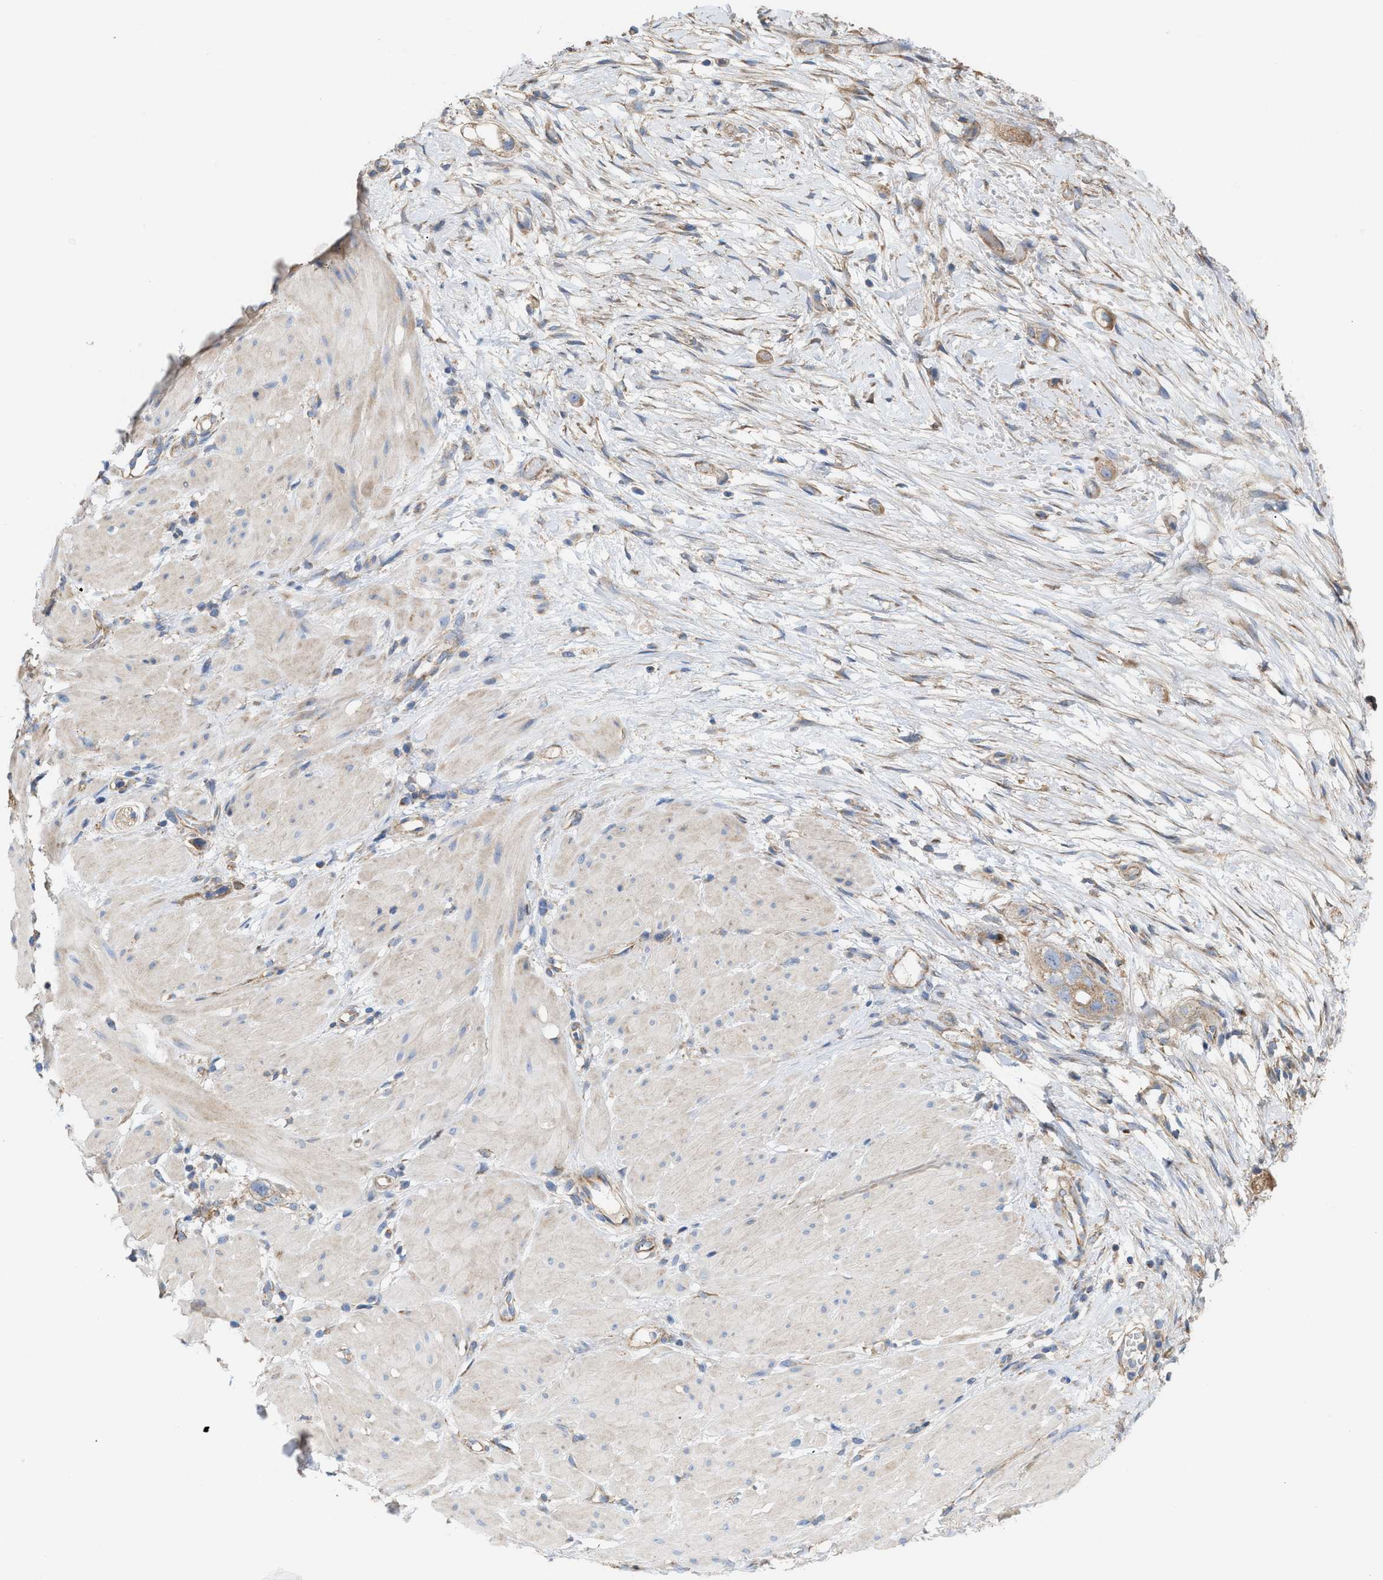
{"staining": {"intensity": "weak", "quantity": ">75%", "location": "cytoplasmic/membranous"}, "tissue": "stomach cancer", "cell_type": "Tumor cells", "image_type": "cancer", "snomed": [{"axis": "morphology", "description": "Adenocarcinoma, NOS"}, {"axis": "topography", "description": "Stomach"}, {"axis": "topography", "description": "Stomach, lower"}], "caption": "A brown stain shows weak cytoplasmic/membranous staining of a protein in adenocarcinoma (stomach) tumor cells.", "gene": "OXSM", "patient": {"sex": "female", "age": 48}}